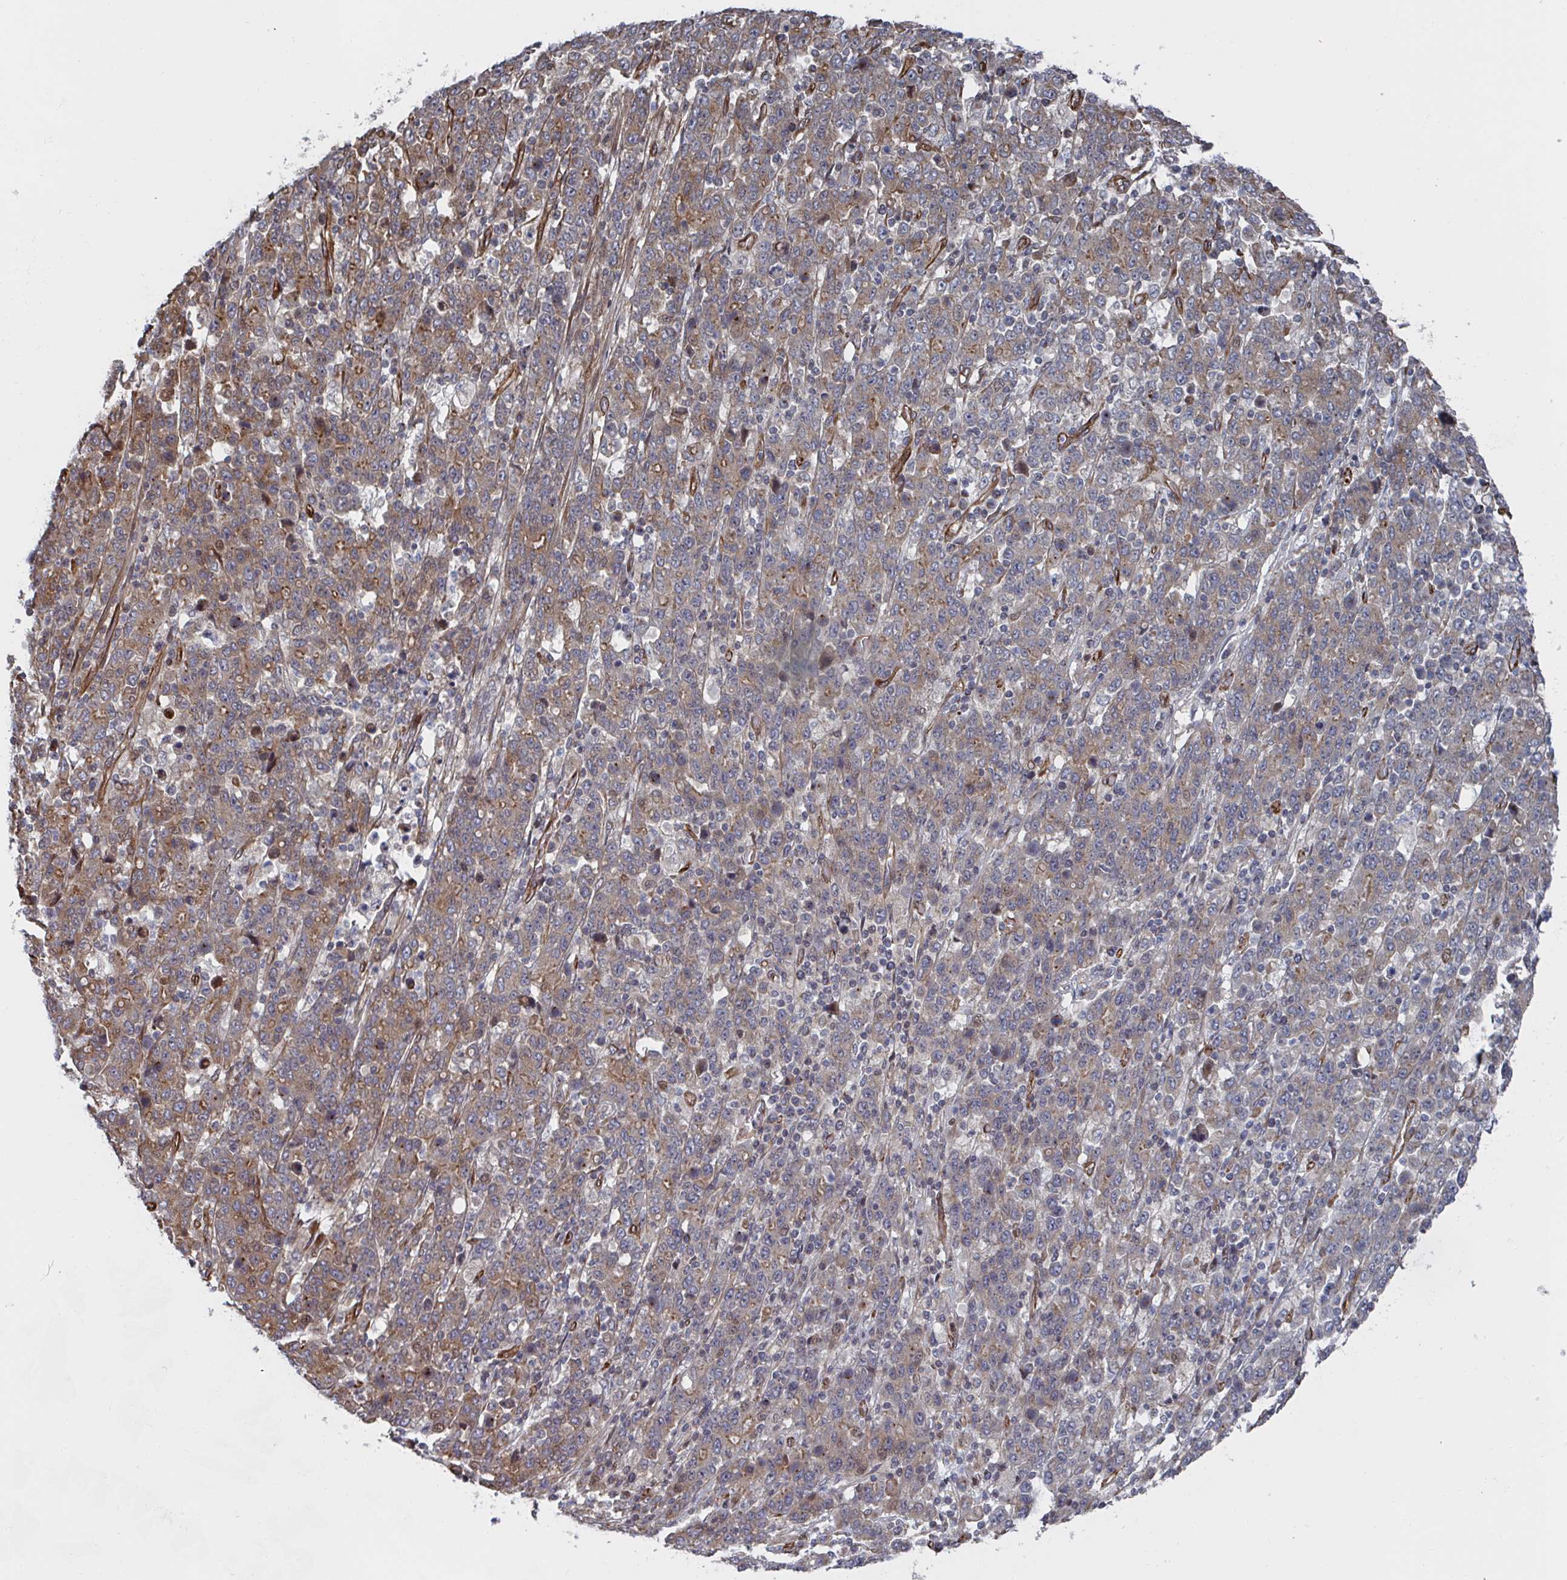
{"staining": {"intensity": "weak", "quantity": "25%-75%", "location": "cytoplasmic/membranous"}, "tissue": "stomach cancer", "cell_type": "Tumor cells", "image_type": "cancer", "snomed": [{"axis": "morphology", "description": "Adenocarcinoma, NOS"}, {"axis": "topography", "description": "Stomach, upper"}], "caption": "Stomach adenocarcinoma stained with a protein marker displays weak staining in tumor cells.", "gene": "DVL3", "patient": {"sex": "male", "age": 69}}